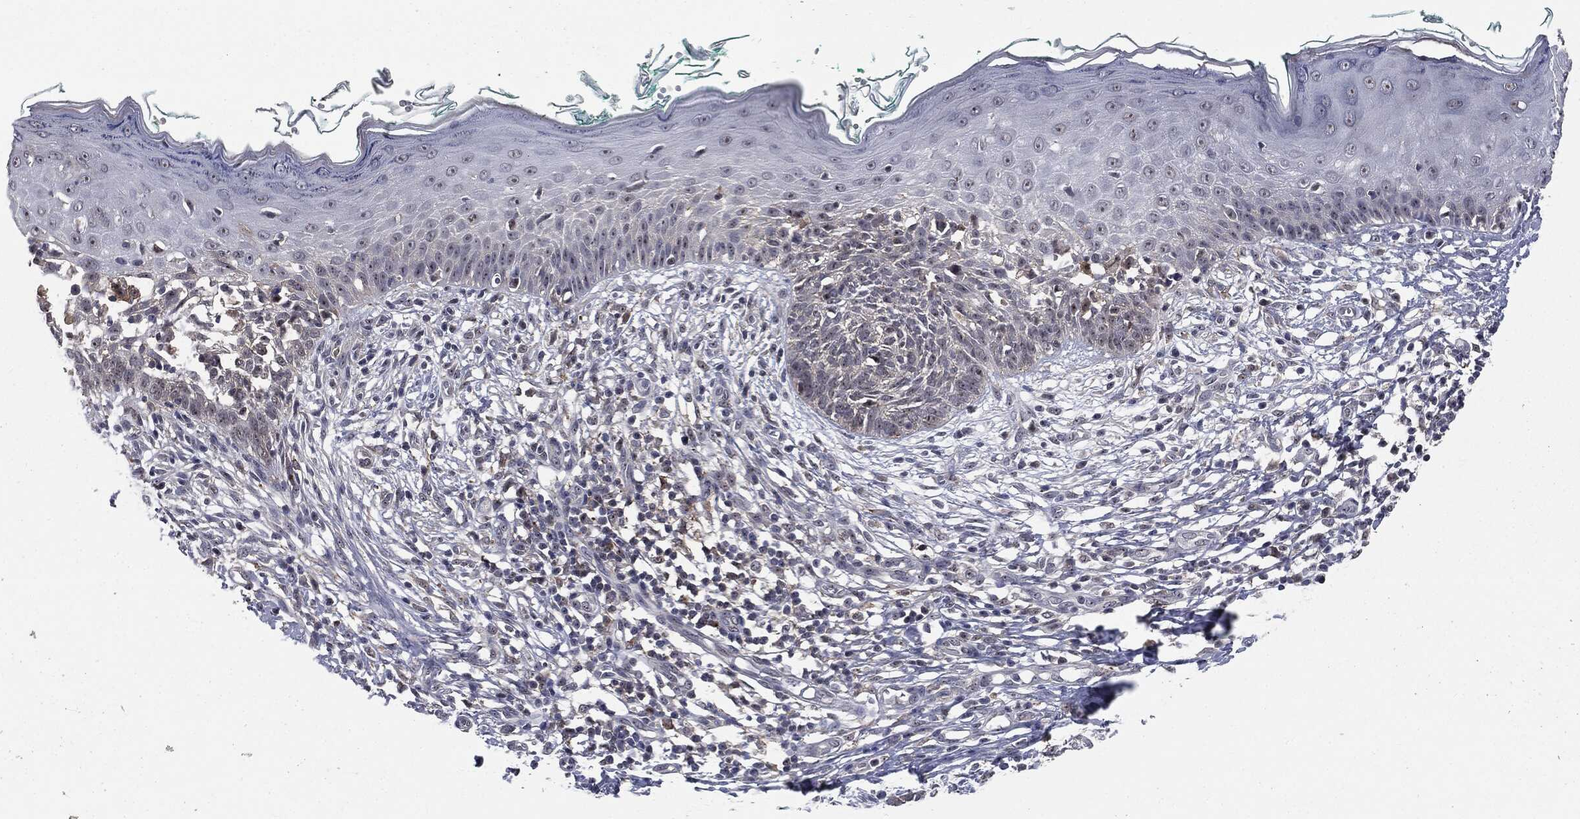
{"staining": {"intensity": "negative", "quantity": "none", "location": "none"}, "tissue": "skin", "cell_type": "Fibroblasts", "image_type": "normal", "snomed": [{"axis": "morphology", "description": "Normal tissue, NOS"}, {"axis": "morphology", "description": "Basal cell carcinoma"}, {"axis": "topography", "description": "Skin"}], "caption": "Immunohistochemistry micrograph of unremarkable skin: human skin stained with DAB (3,3'-diaminobenzidine) reveals no significant protein expression in fibroblasts.", "gene": "TRMT1L", "patient": {"sex": "male", "age": 33}}